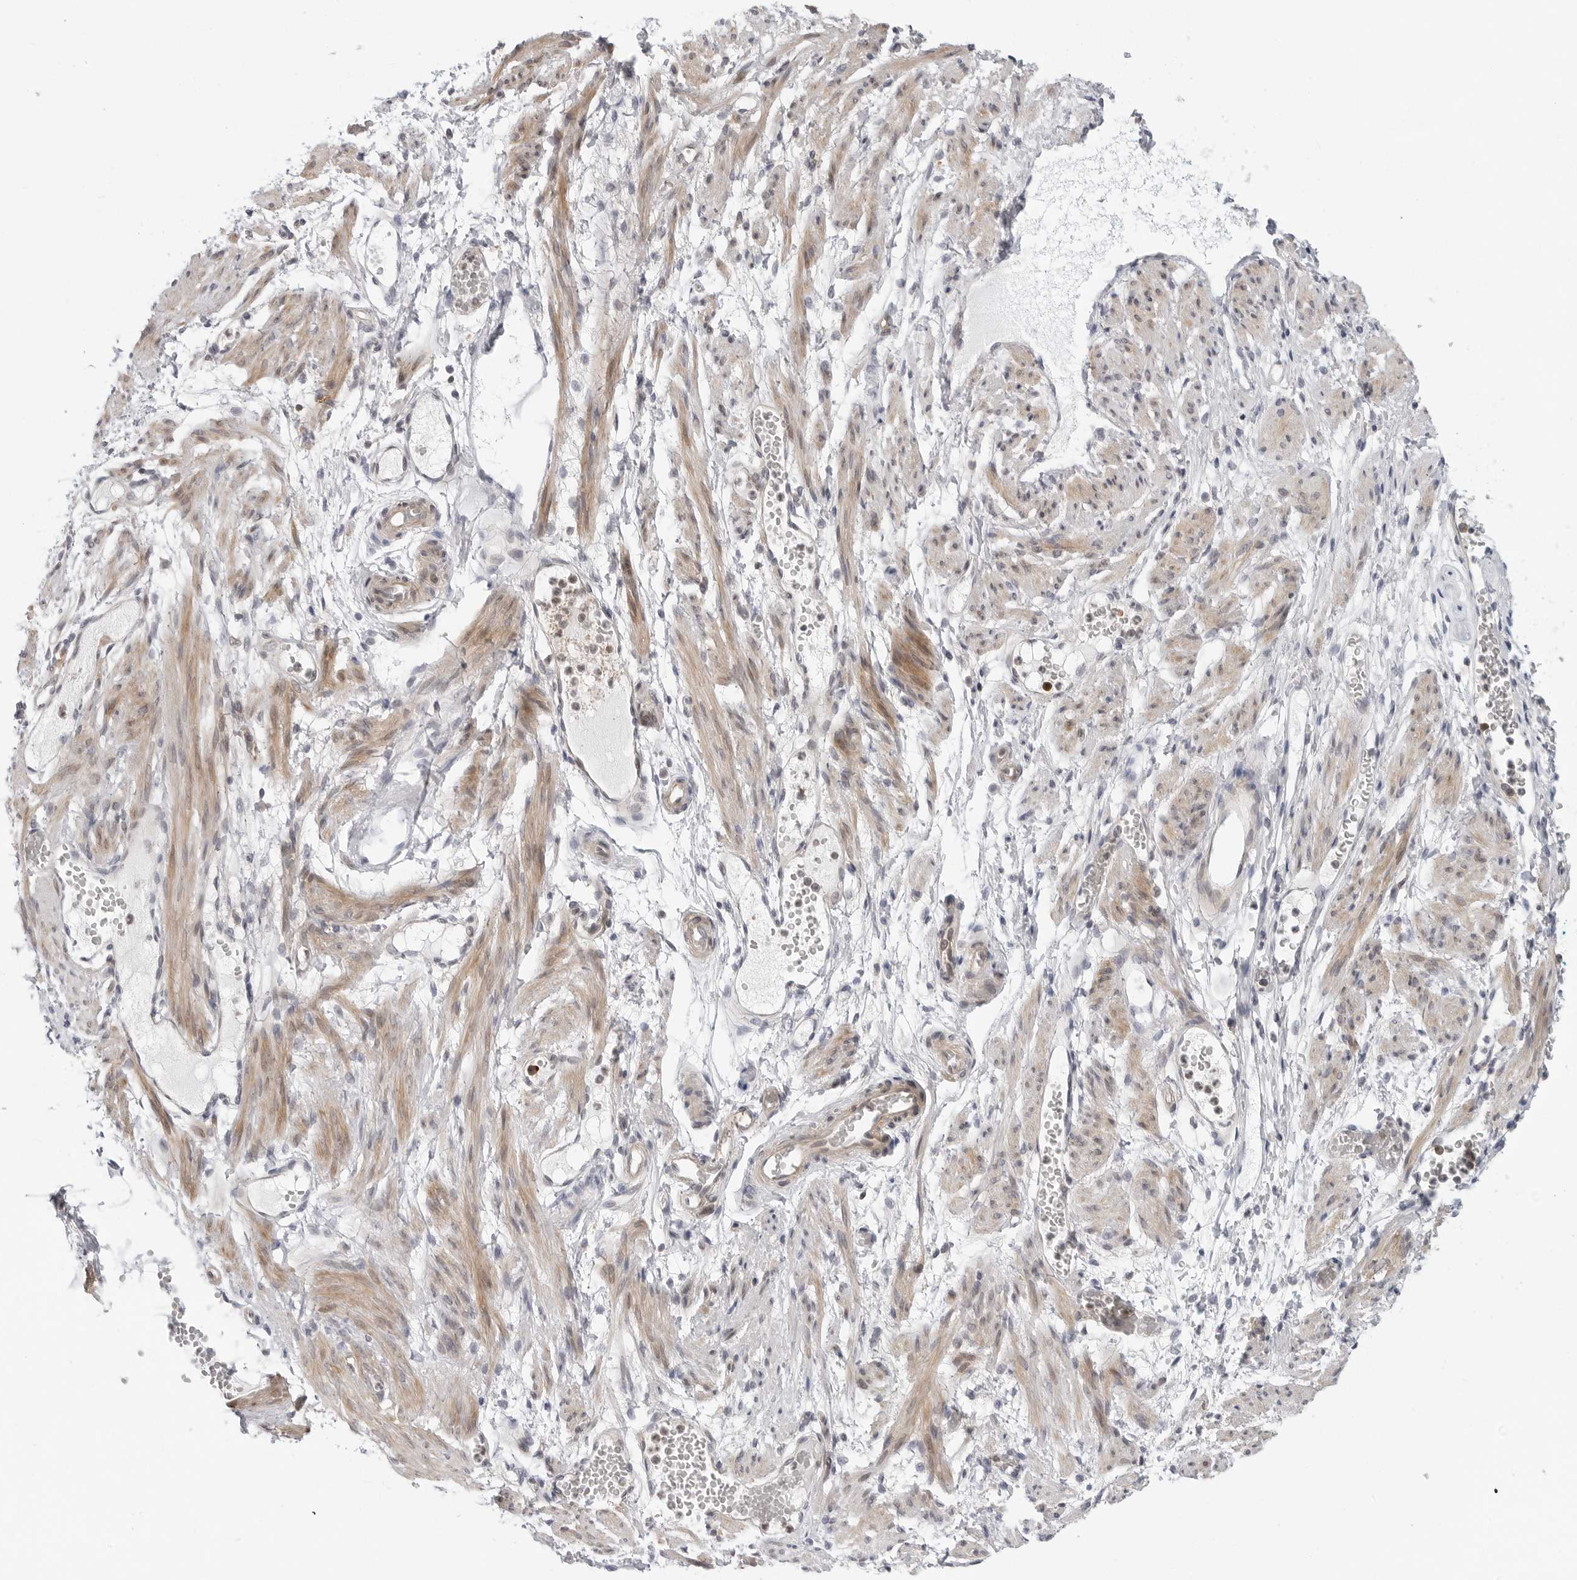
{"staining": {"intensity": "negative", "quantity": "none", "location": "none"}, "tissue": "adipose tissue", "cell_type": "Adipocytes", "image_type": "normal", "snomed": [{"axis": "morphology", "description": "Normal tissue, NOS"}, {"axis": "topography", "description": "Smooth muscle"}, {"axis": "topography", "description": "Peripheral nerve tissue"}], "caption": "Micrograph shows no significant protein expression in adipocytes of benign adipose tissue. Brightfield microscopy of immunohistochemistry (IHC) stained with DAB (brown) and hematoxylin (blue), captured at high magnification.", "gene": "STXBP3", "patient": {"sex": "female", "age": 39}}